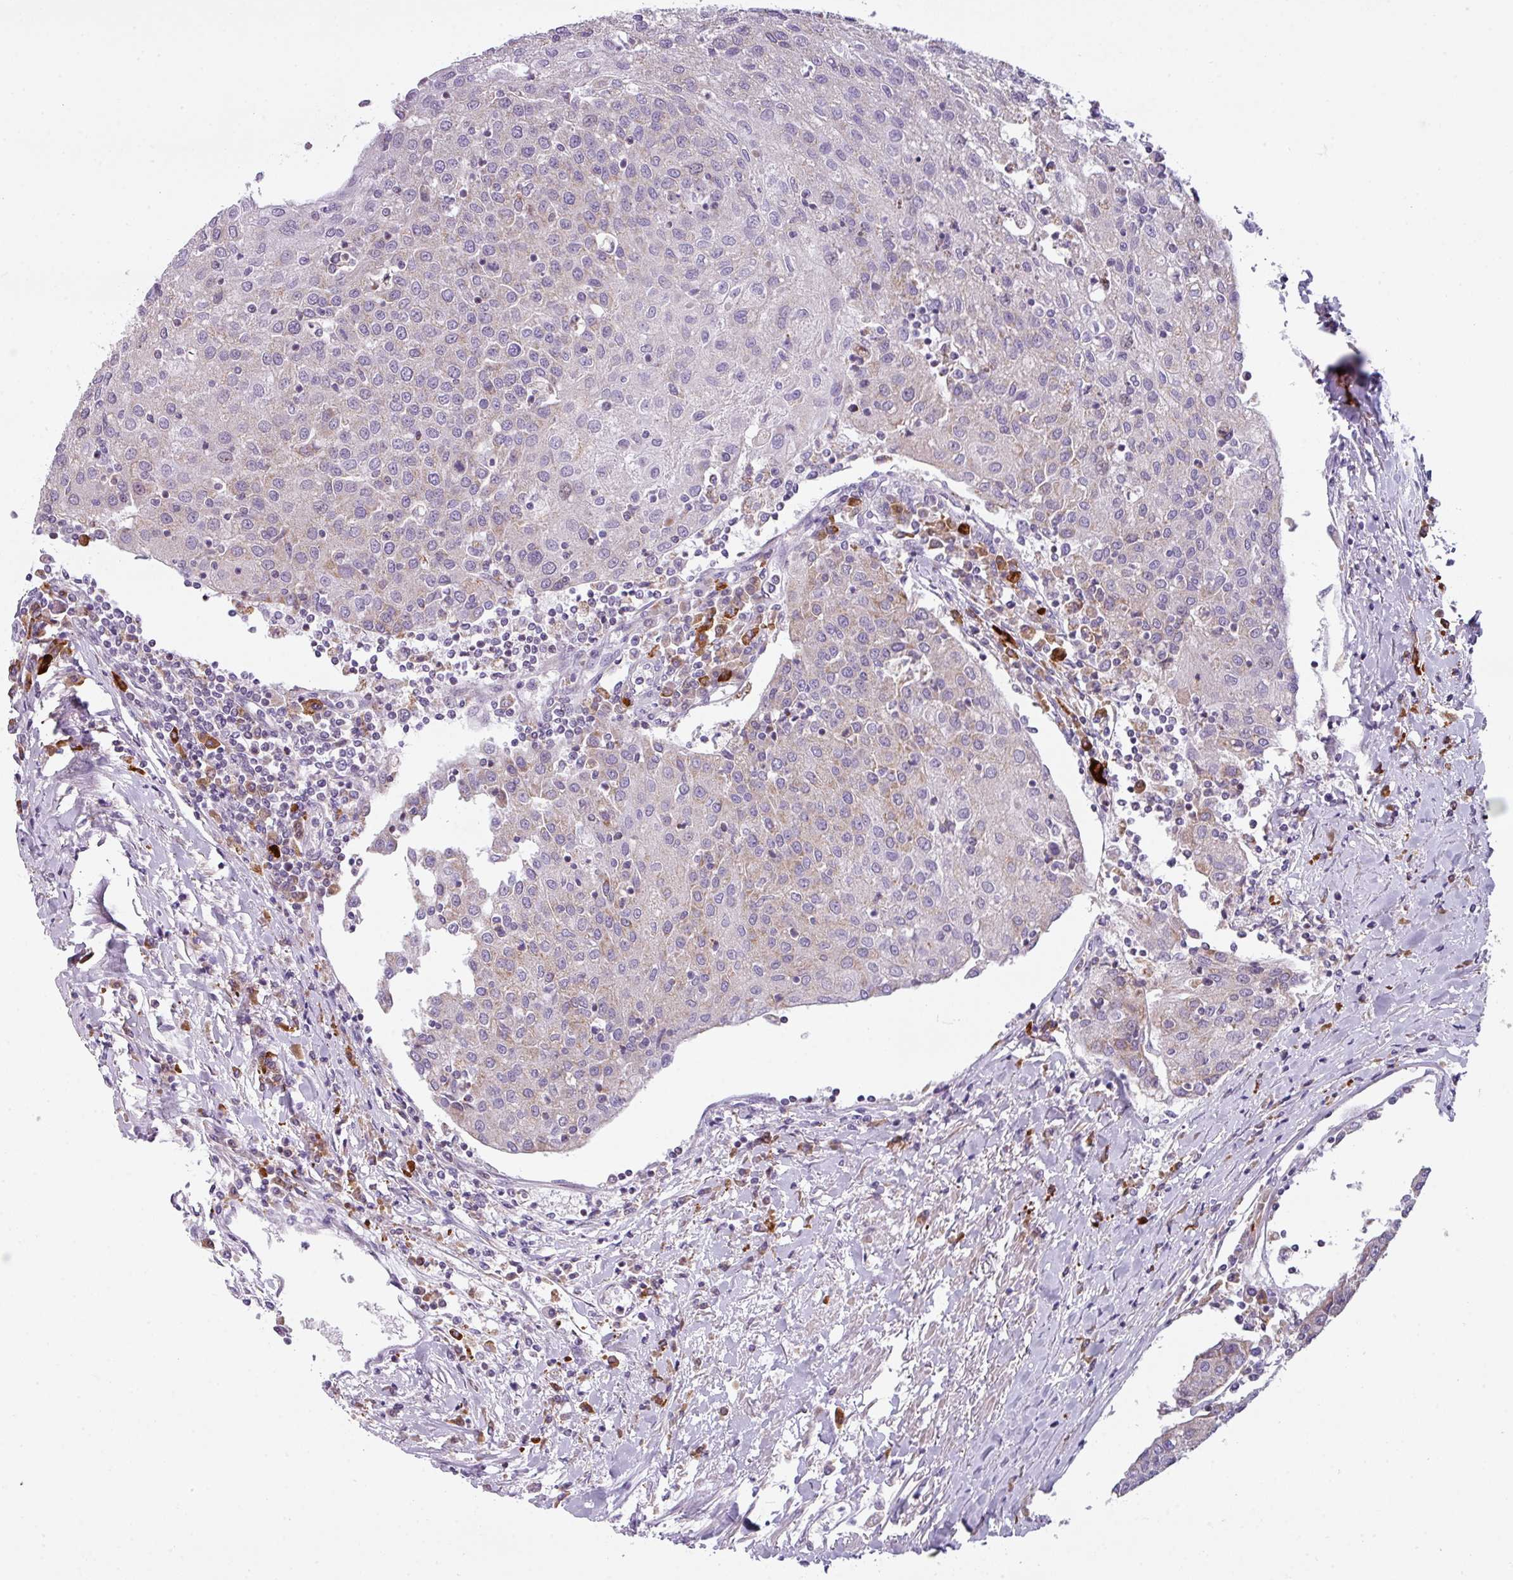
{"staining": {"intensity": "weak", "quantity": "<25%", "location": "cytoplasmic/membranous"}, "tissue": "urothelial cancer", "cell_type": "Tumor cells", "image_type": "cancer", "snomed": [{"axis": "morphology", "description": "Urothelial carcinoma, High grade"}, {"axis": "topography", "description": "Urinary bladder"}], "caption": "The immunohistochemistry image has no significant expression in tumor cells of urothelial cancer tissue.", "gene": "C2orf68", "patient": {"sex": "female", "age": 85}}